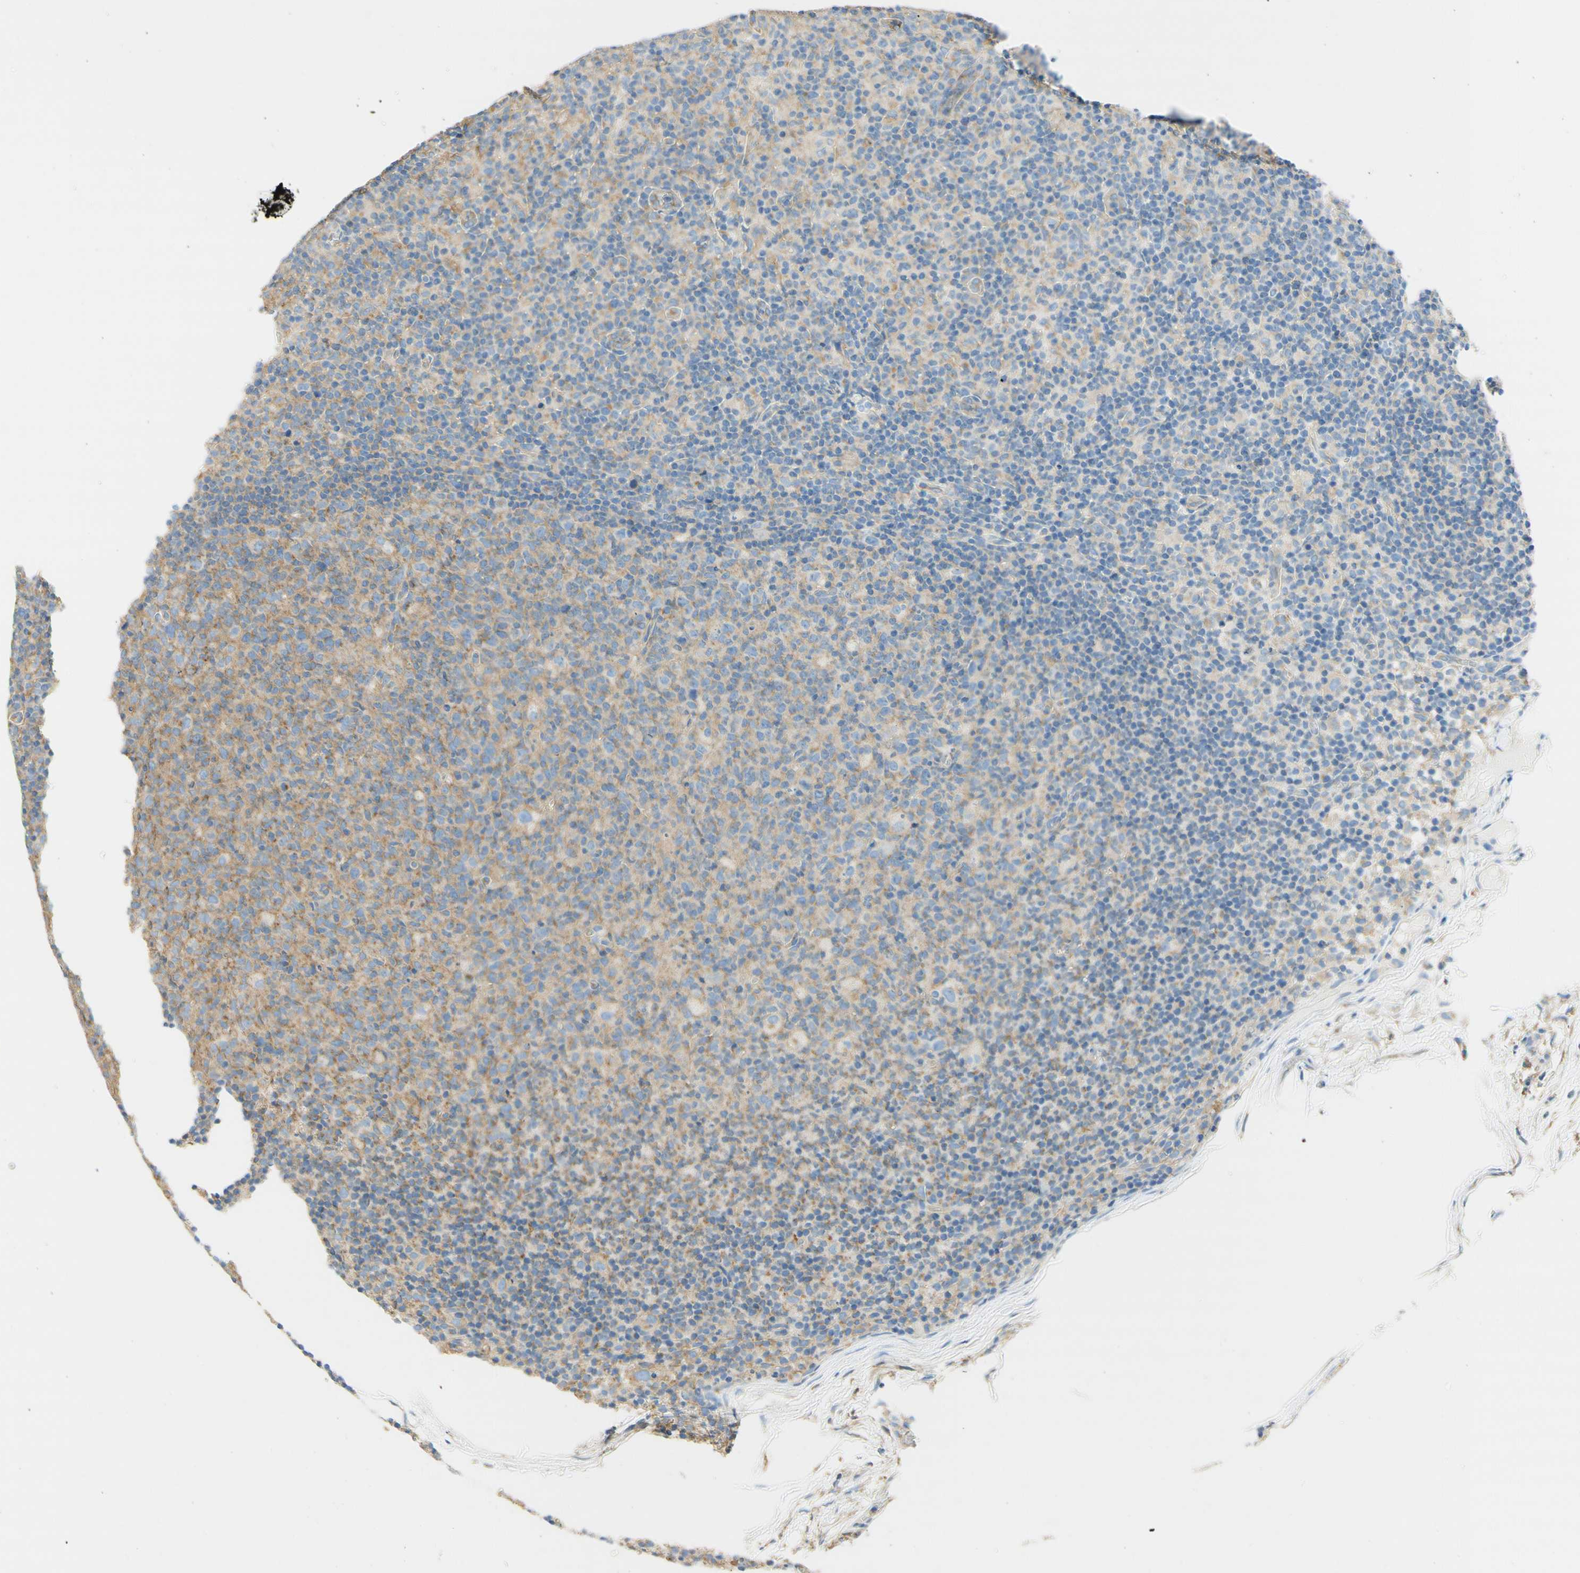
{"staining": {"intensity": "weak", "quantity": "<25%", "location": "cytoplasmic/membranous"}, "tissue": "lymph node", "cell_type": "Germinal center cells", "image_type": "normal", "snomed": [{"axis": "morphology", "description": "Normal tissue, NOS"}, {"axis": "morphology", "description": "Inflammation, NOS"}, {"axis": "topography", "description": "Lymph node"}], "caption": "A micrograph of lymph node stained for a protein exhibits no brown staining in germinal center cells. (DAB immunohistochemistry visualized using brightfield microscopy, high magnification).", "gene": "CLTC", "patient": {"sex": "male", "age": 55}}